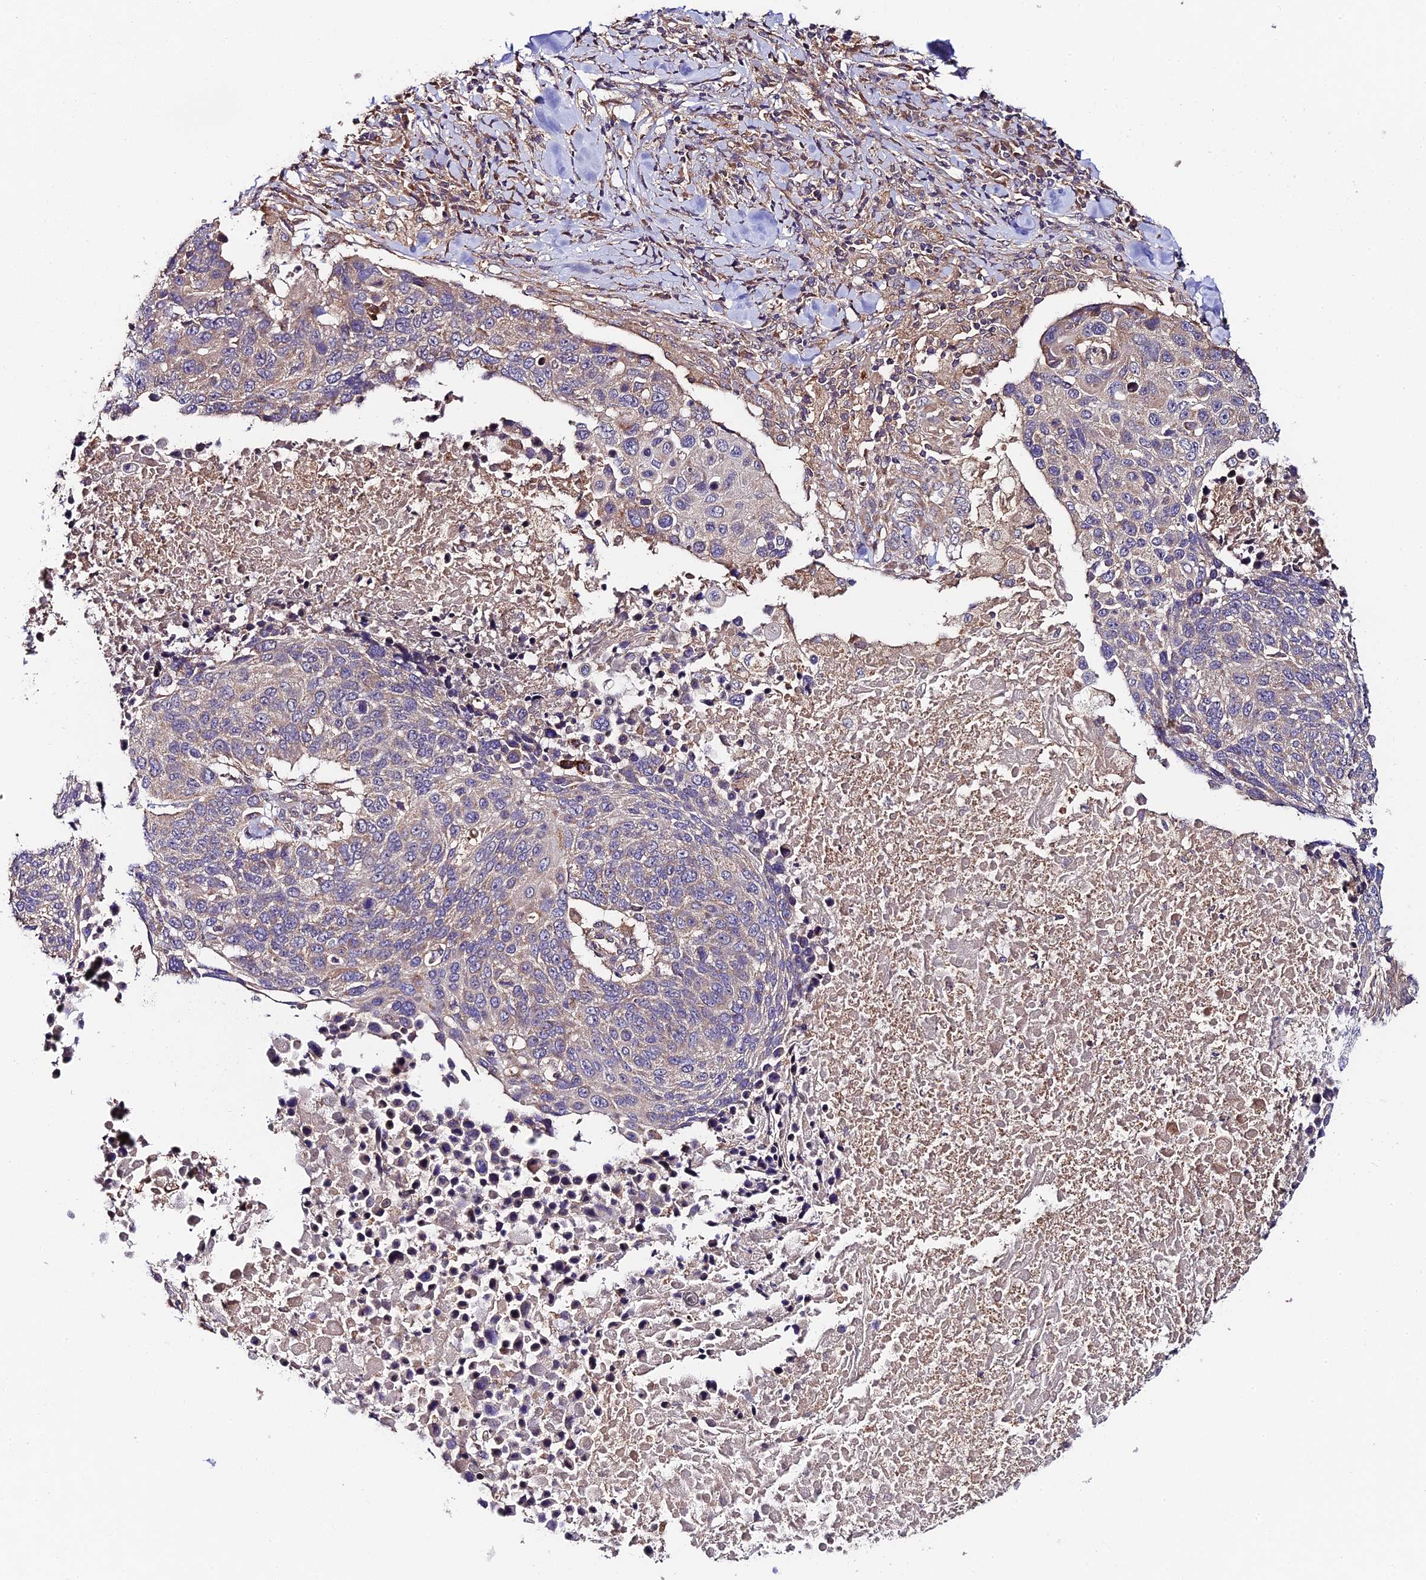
{"staining": {"intensity": "weak", "quantity": "25%-75%", "location": "cytoplasmic/membranous"}, "tissue": "lung cancer", "cell_type": "Tumor cells", "image_type": "cancer", "snomed": [{"axis": "morphology", "description": "Normal tissue, NOS"}, {"axis": "morphology", "description": "Squamous cell carcinoma, NOS"}, {"axis": "topography", "description": "Lymph node"}, {"axis": "topography", "description": "Lung"}], "caption": "Squamous cell carcinoma (lung) stained with a protein marker displays weak staining in tumor cells.", "gene": "C3orf20", "patient": {"sex": "male", "age": 66}}